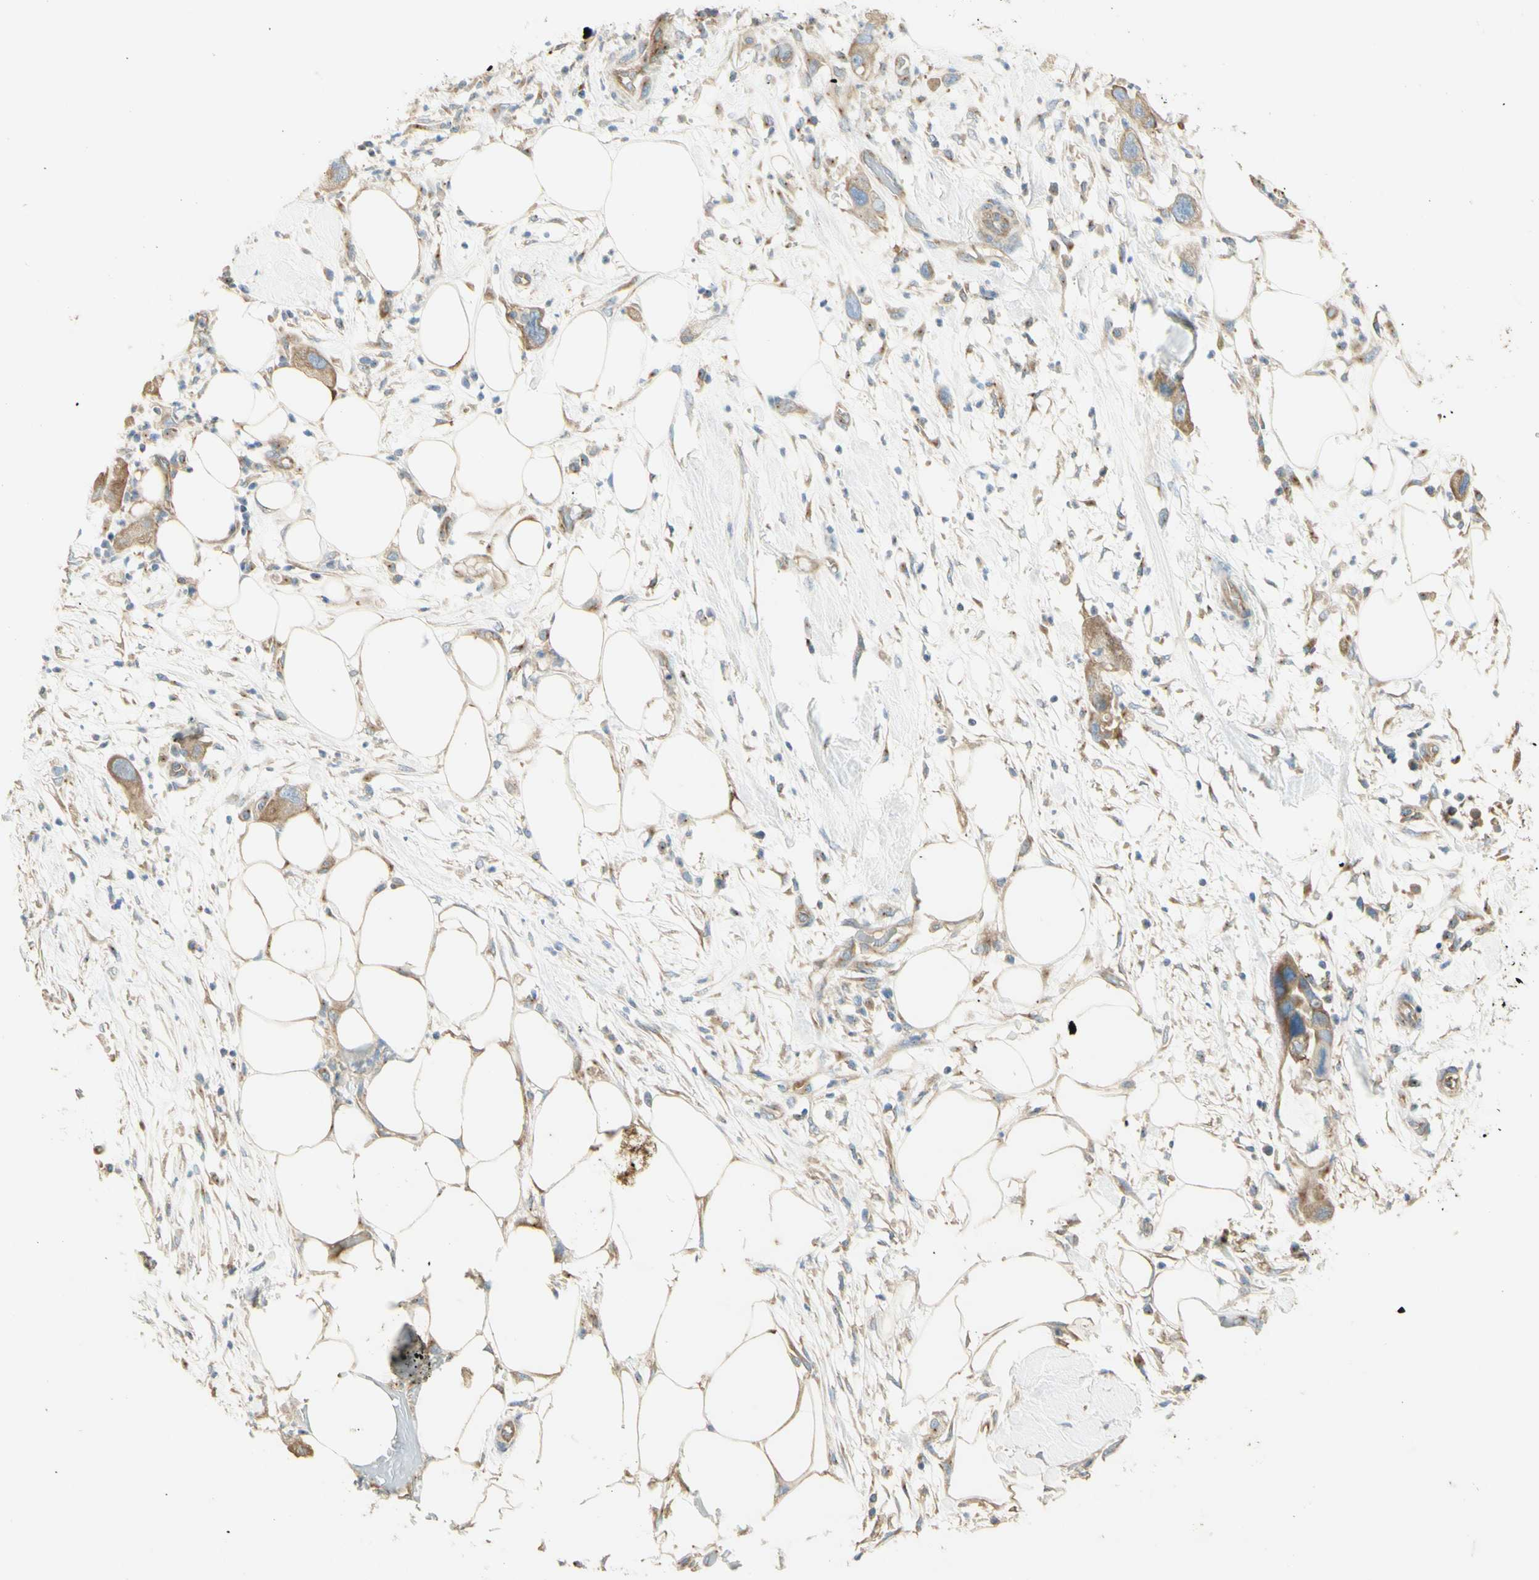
{"staining": {"intensity": "weak", "quantity": ">75%", "location": "cytoplasmic/membranous"}, "tissue": "pancreatic cancer", "cell_type": "Tumor cells", "image_type": "cancer", "snomed": [{"axis": "morphology", "description": "Adenocarcinoma, NOS"}, {"axis": "topography", "description": "Pancreas"}], "caption": "This histopathology image exhibits immunohistochemistry (IHC) staining of pancreatic cancer (adenocarcinoma), with low weak cytoplasmic/membranous positivity in about >75% of tumor cells.", "gene": "DYNC1H1", "patient": {"sex": "female", "age": 71}}